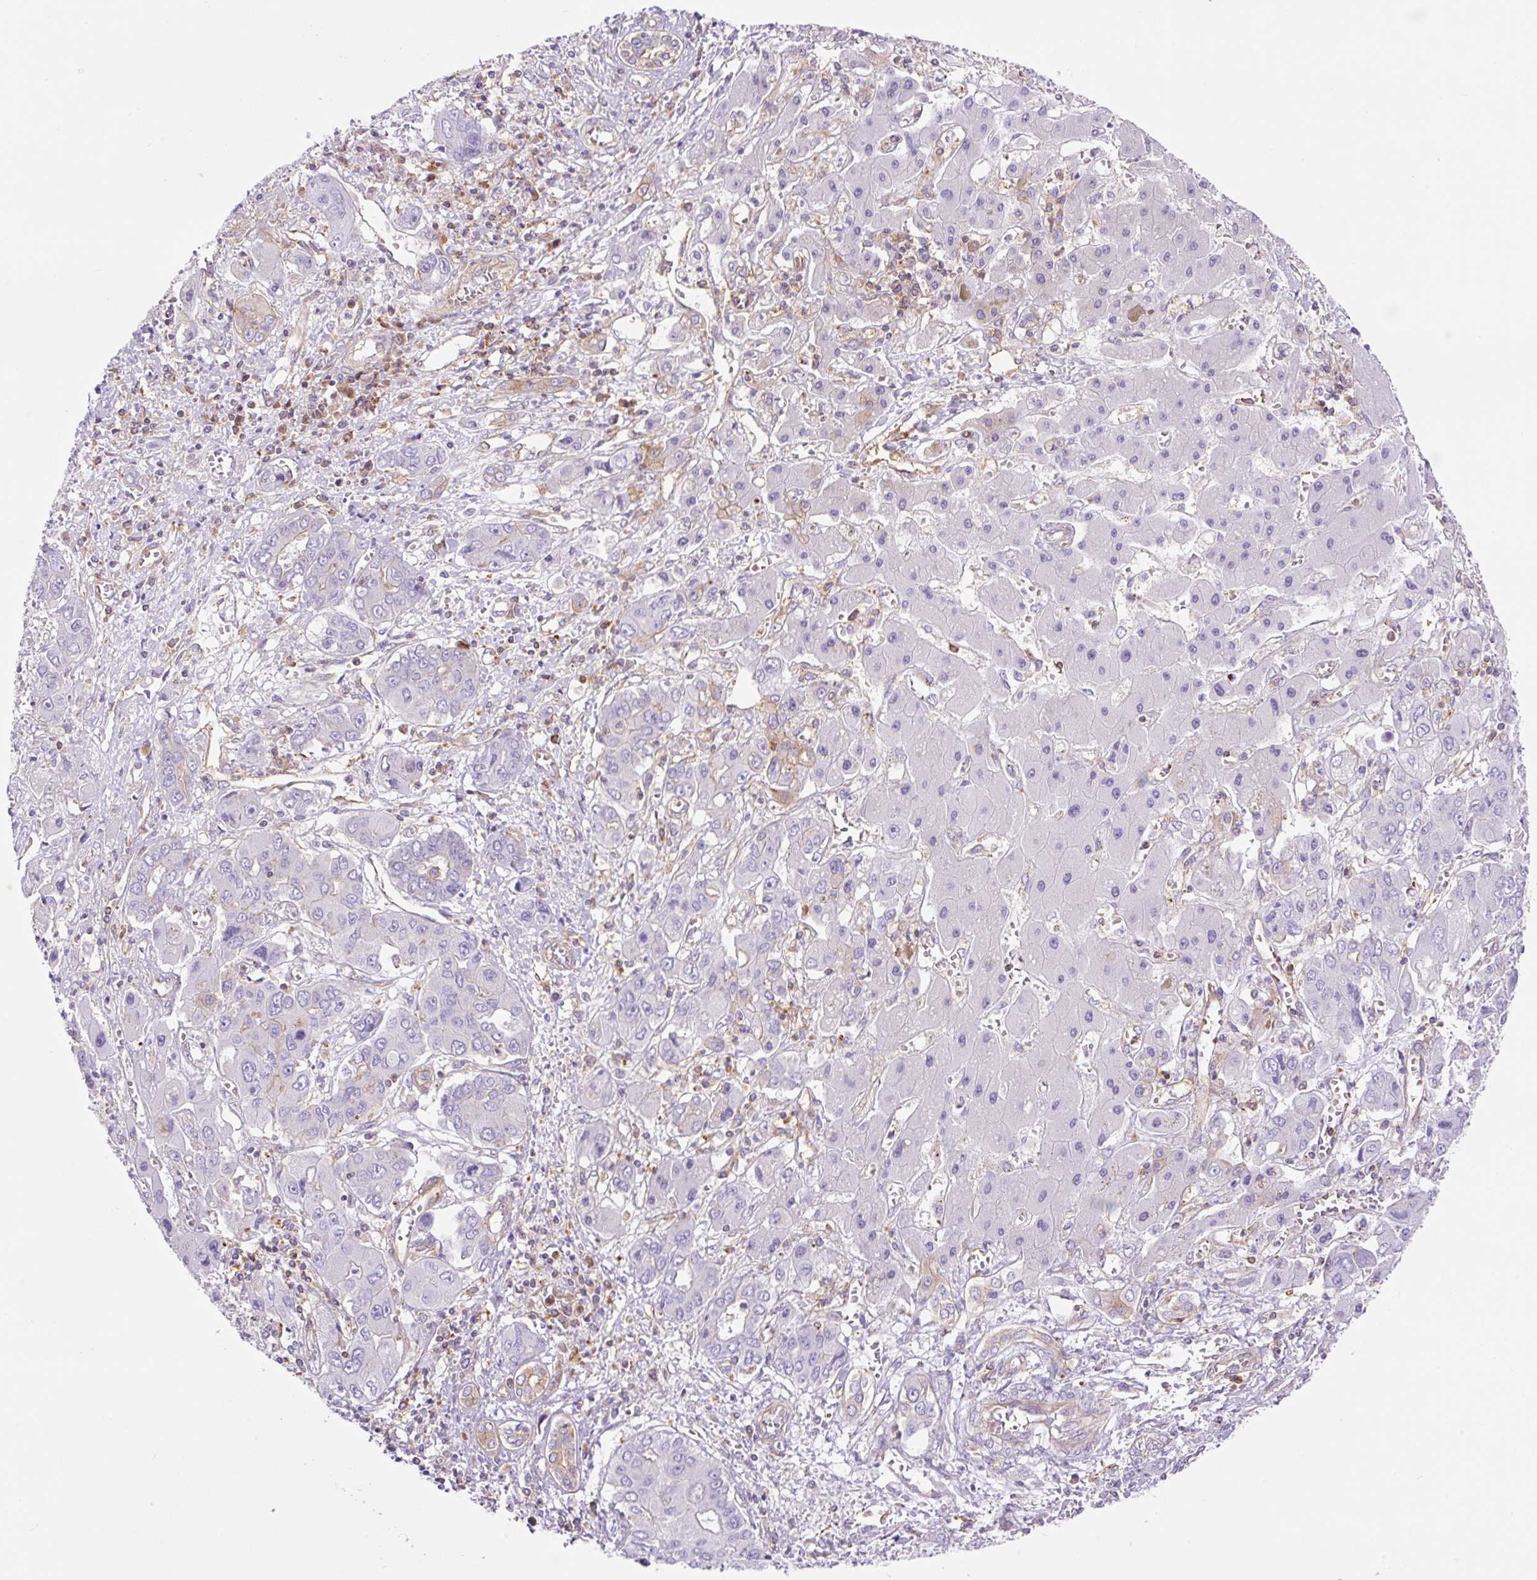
{"staining": {"intensity": "negative", "quantity": "none", "location": "none"}, "tissue": "liver cancer", "cell_type": "Tumor cells", "image_type": "cancer", "snomed": [{"axis": "morphology", "description": "Cholangiocarcinoma"}, {"axis": "topography", "description": "Liver"}], "caption": "Tumor cells are negative for brown protein staining in liver cancer. (DAB IHC, high magnification).", "gene": "DNM2", "patient": {"sex": "male", "age": 67}}